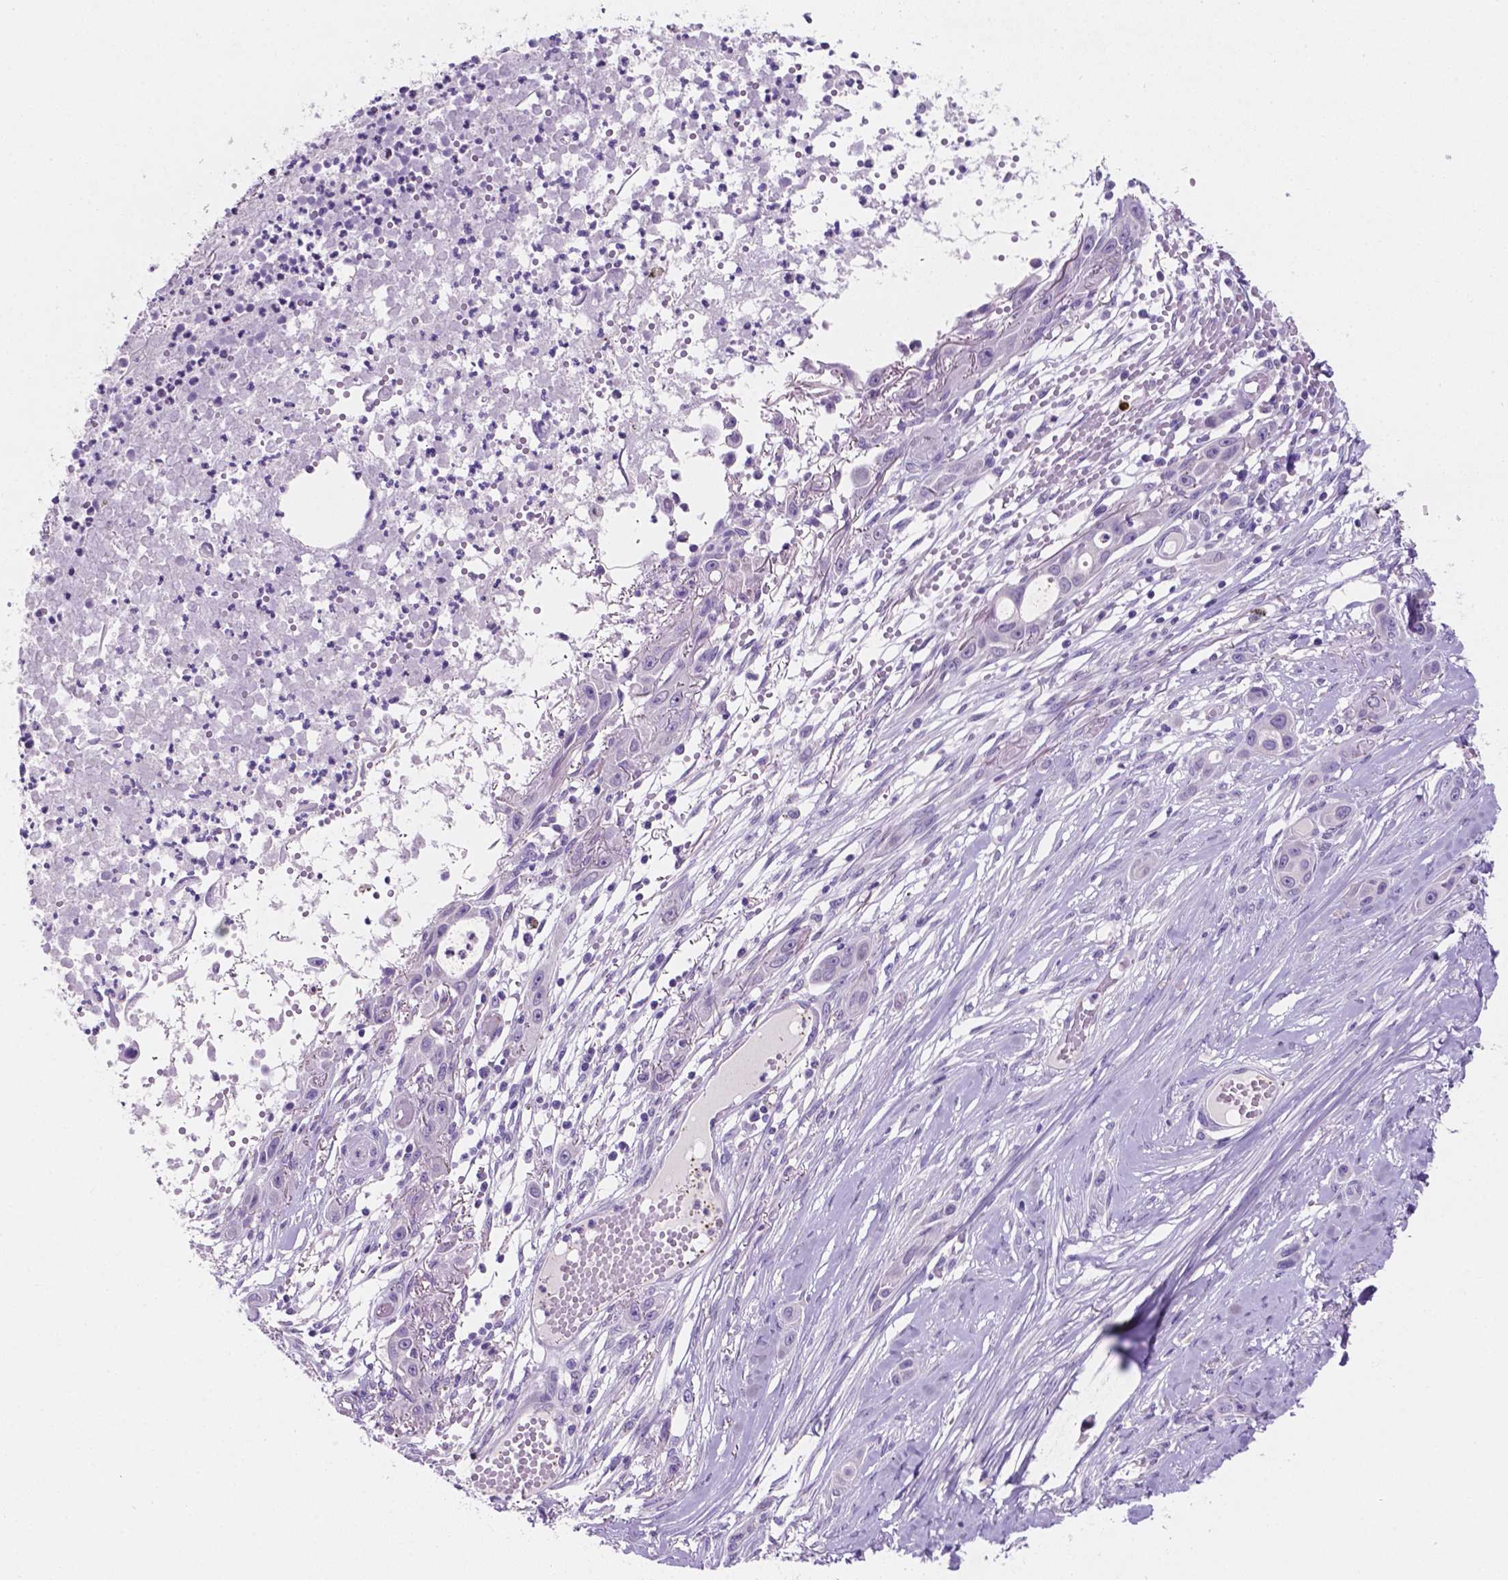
{"staining": {"intensity": "negative", "quantity": "none", "location": "none"}, "tissue": "skin cancer", "cell_type": "Tumor cells", "image_type": "cancer", "snomed": [{"axis": "morphology", "description": "Squamous cell carcinoma, NOS"}, {"axis": "topography", "description": "Skin"}], "caption": "A high-resolution micrograph shows IHC staining of skin squamous cell carcinoma, which displays no significant positivity in tumor cells.", "gene": "EBLN2", "patient": {"sex": "female", "age": 69}}